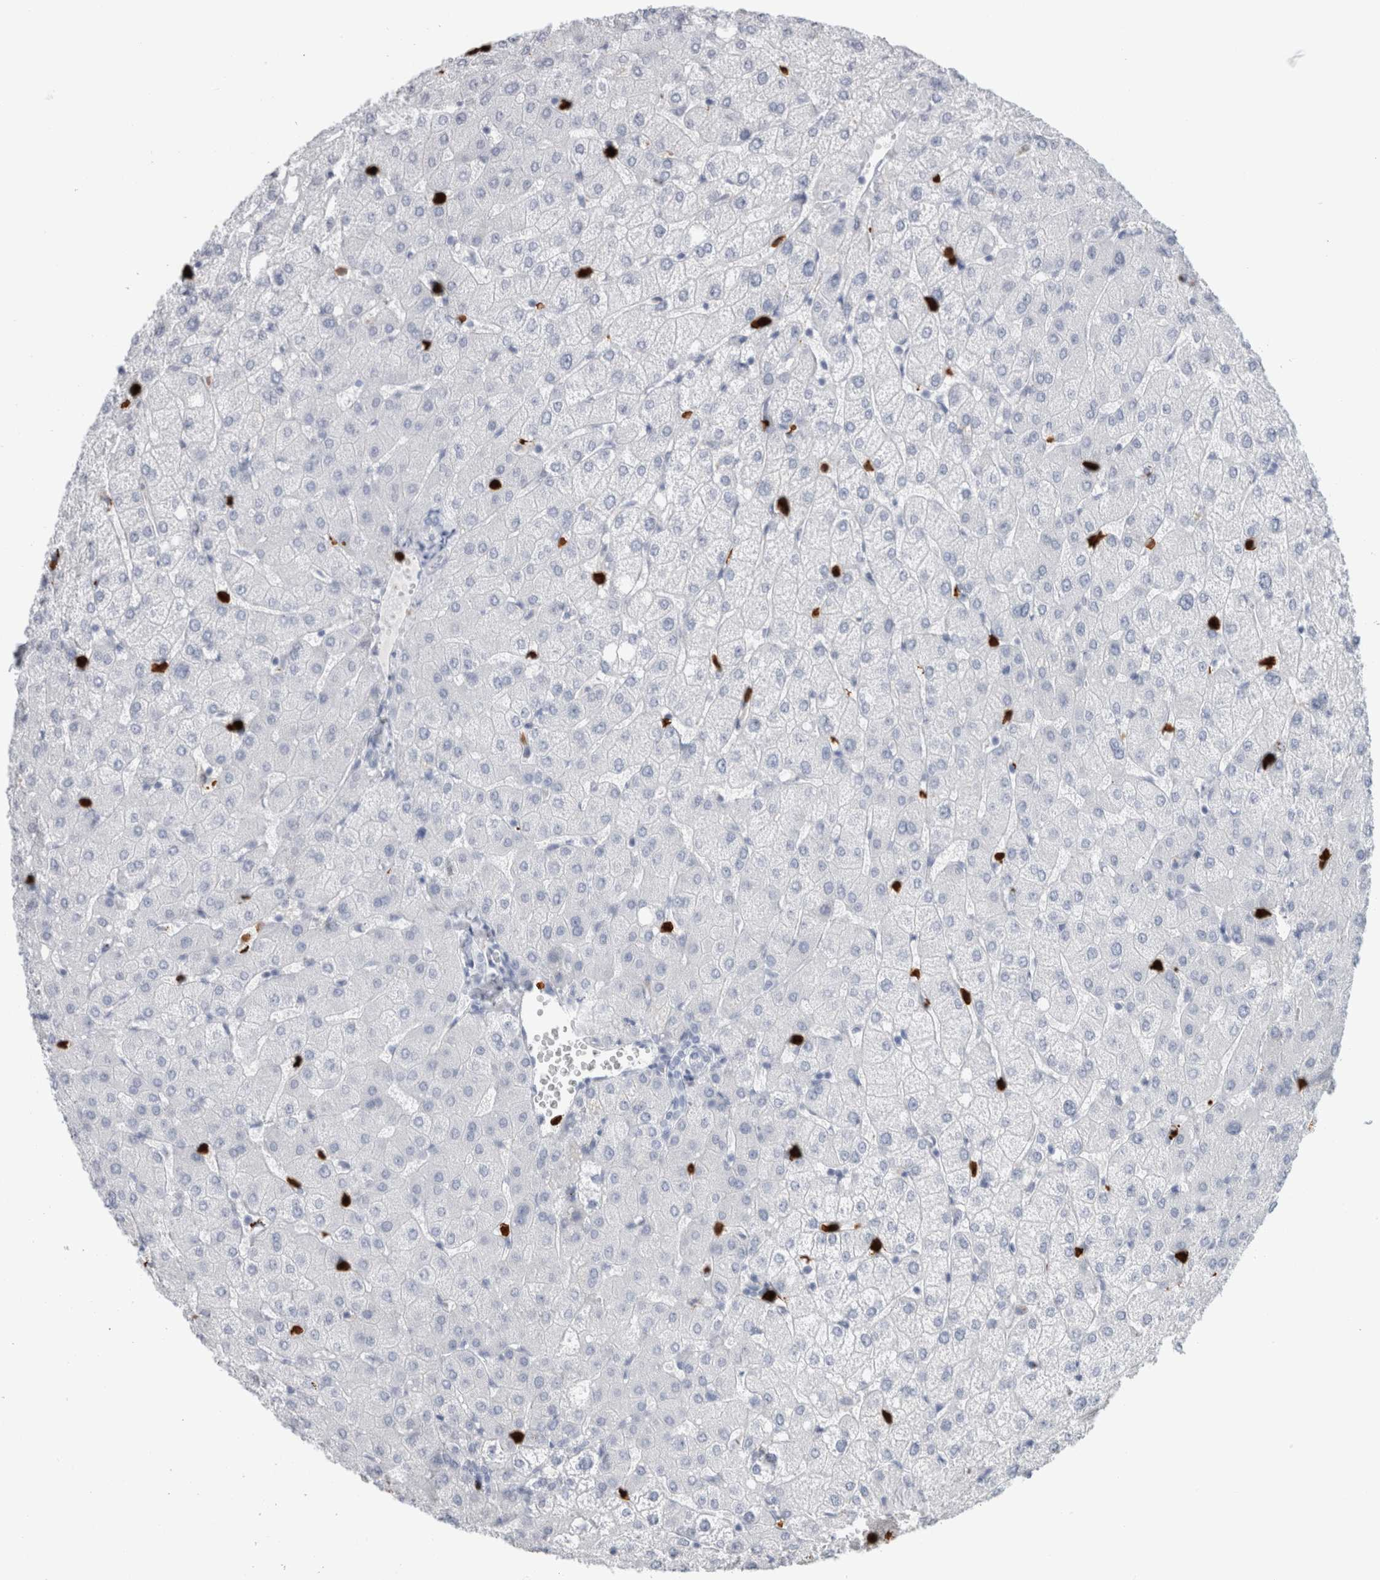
{"staining": {"intensity": "negative", "quantity": "none", "location": "none"}, "tissue": "liver", "cell_type": "Cholangiocytes", "image_type": "normal", "snomed": [{"axis": "morphology", "description": "Normal tissue, NOS"}, {"axis": "topography", "description": "Liver"}], "caption": "IHC histopathology image of normal human liver stained for a protein (brown), which shows no positivity in cholangiocytes.", "gene": "S100A8", "patient": {"sex": "female", "age": 54}}